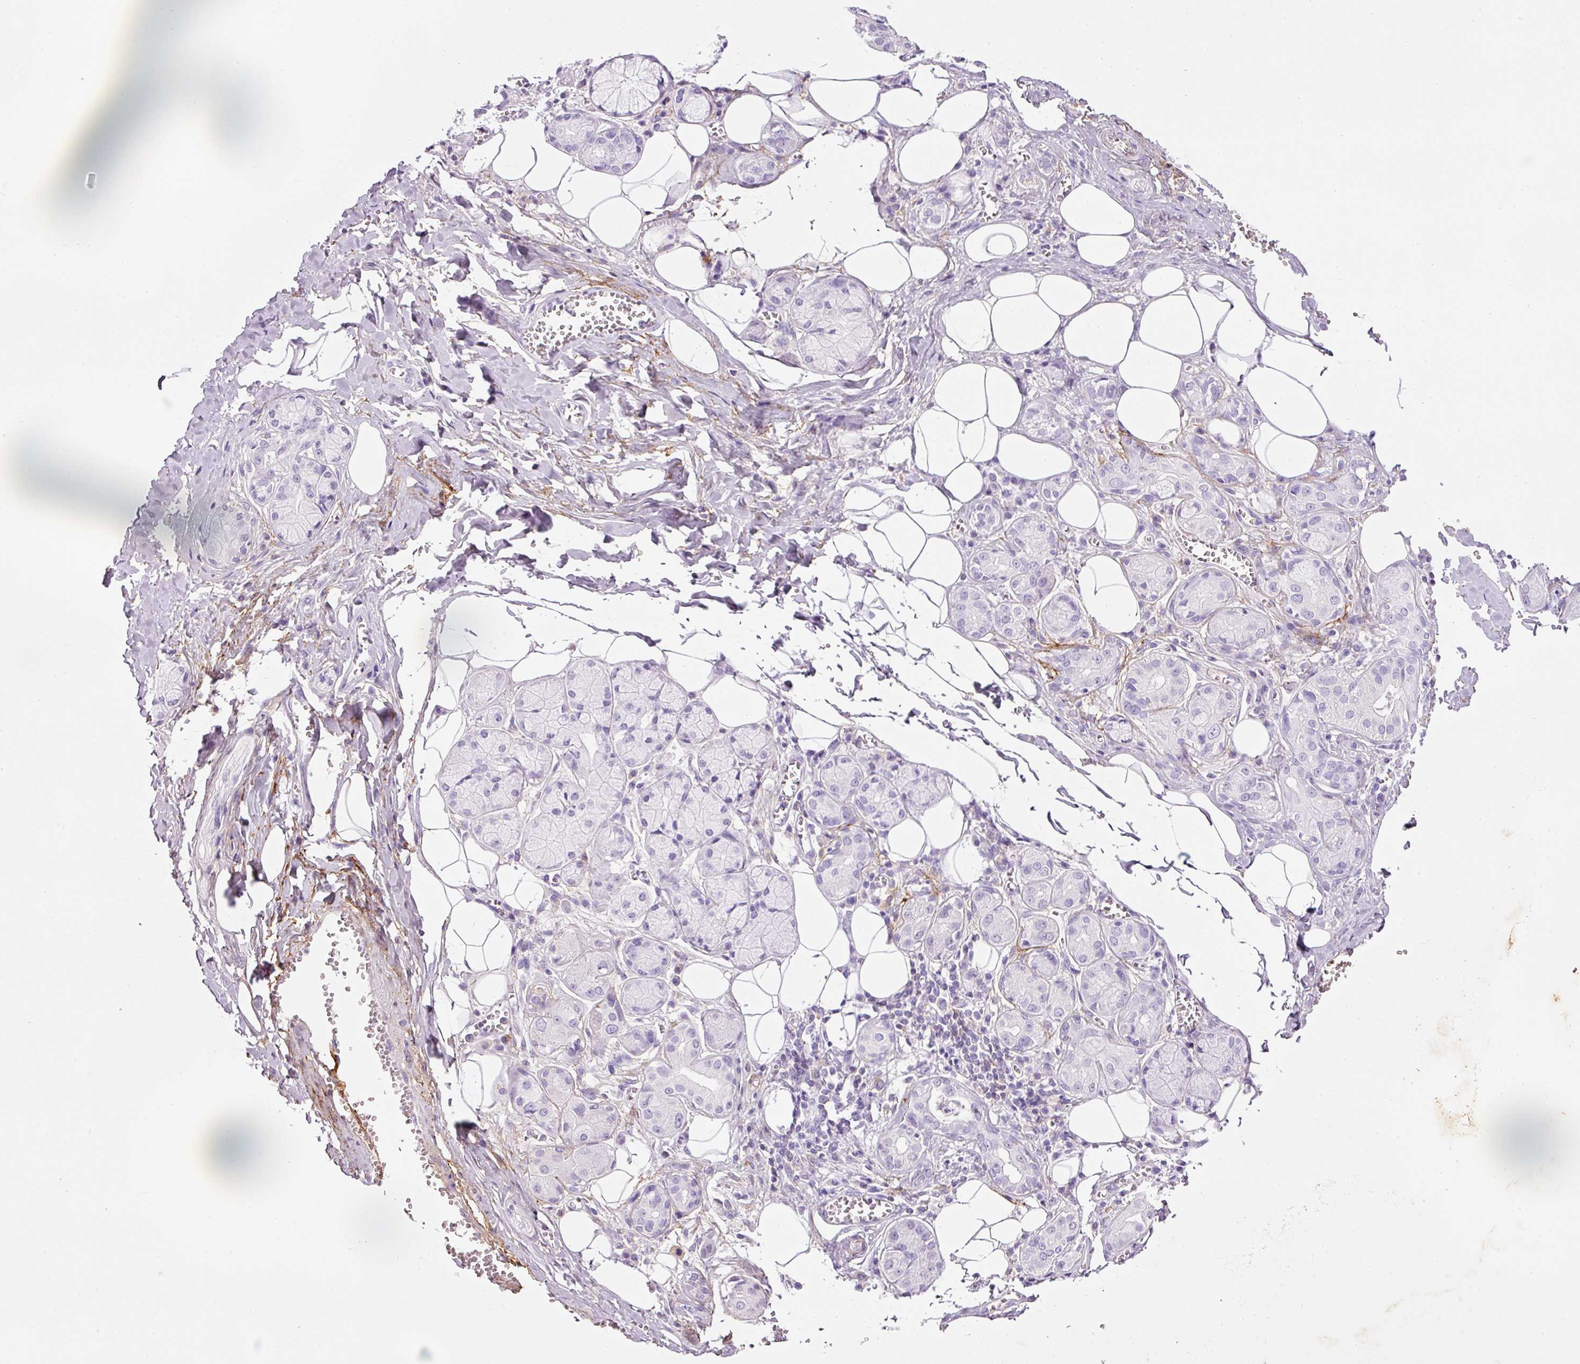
{"staining": {"intensity": "negative", "quantity": "none", "location": "none"}, "tissue": "salivary gland", "cell_type": "Glandular cells", "image_type": "normal", "snomed": [{"axis": "morphology", "description": "Normal tissue, NOS"}, {"axis": "topography", "description": "Salivary gland"}], "caption": "High power microscopy histopathology image of an immunohistochemistry (IHC) histopathology image of benign salivary gland, revealing no significant staining in glandular cells.", "gene": "MFAP4", "patient": {"sex": "male", "age": 74}}